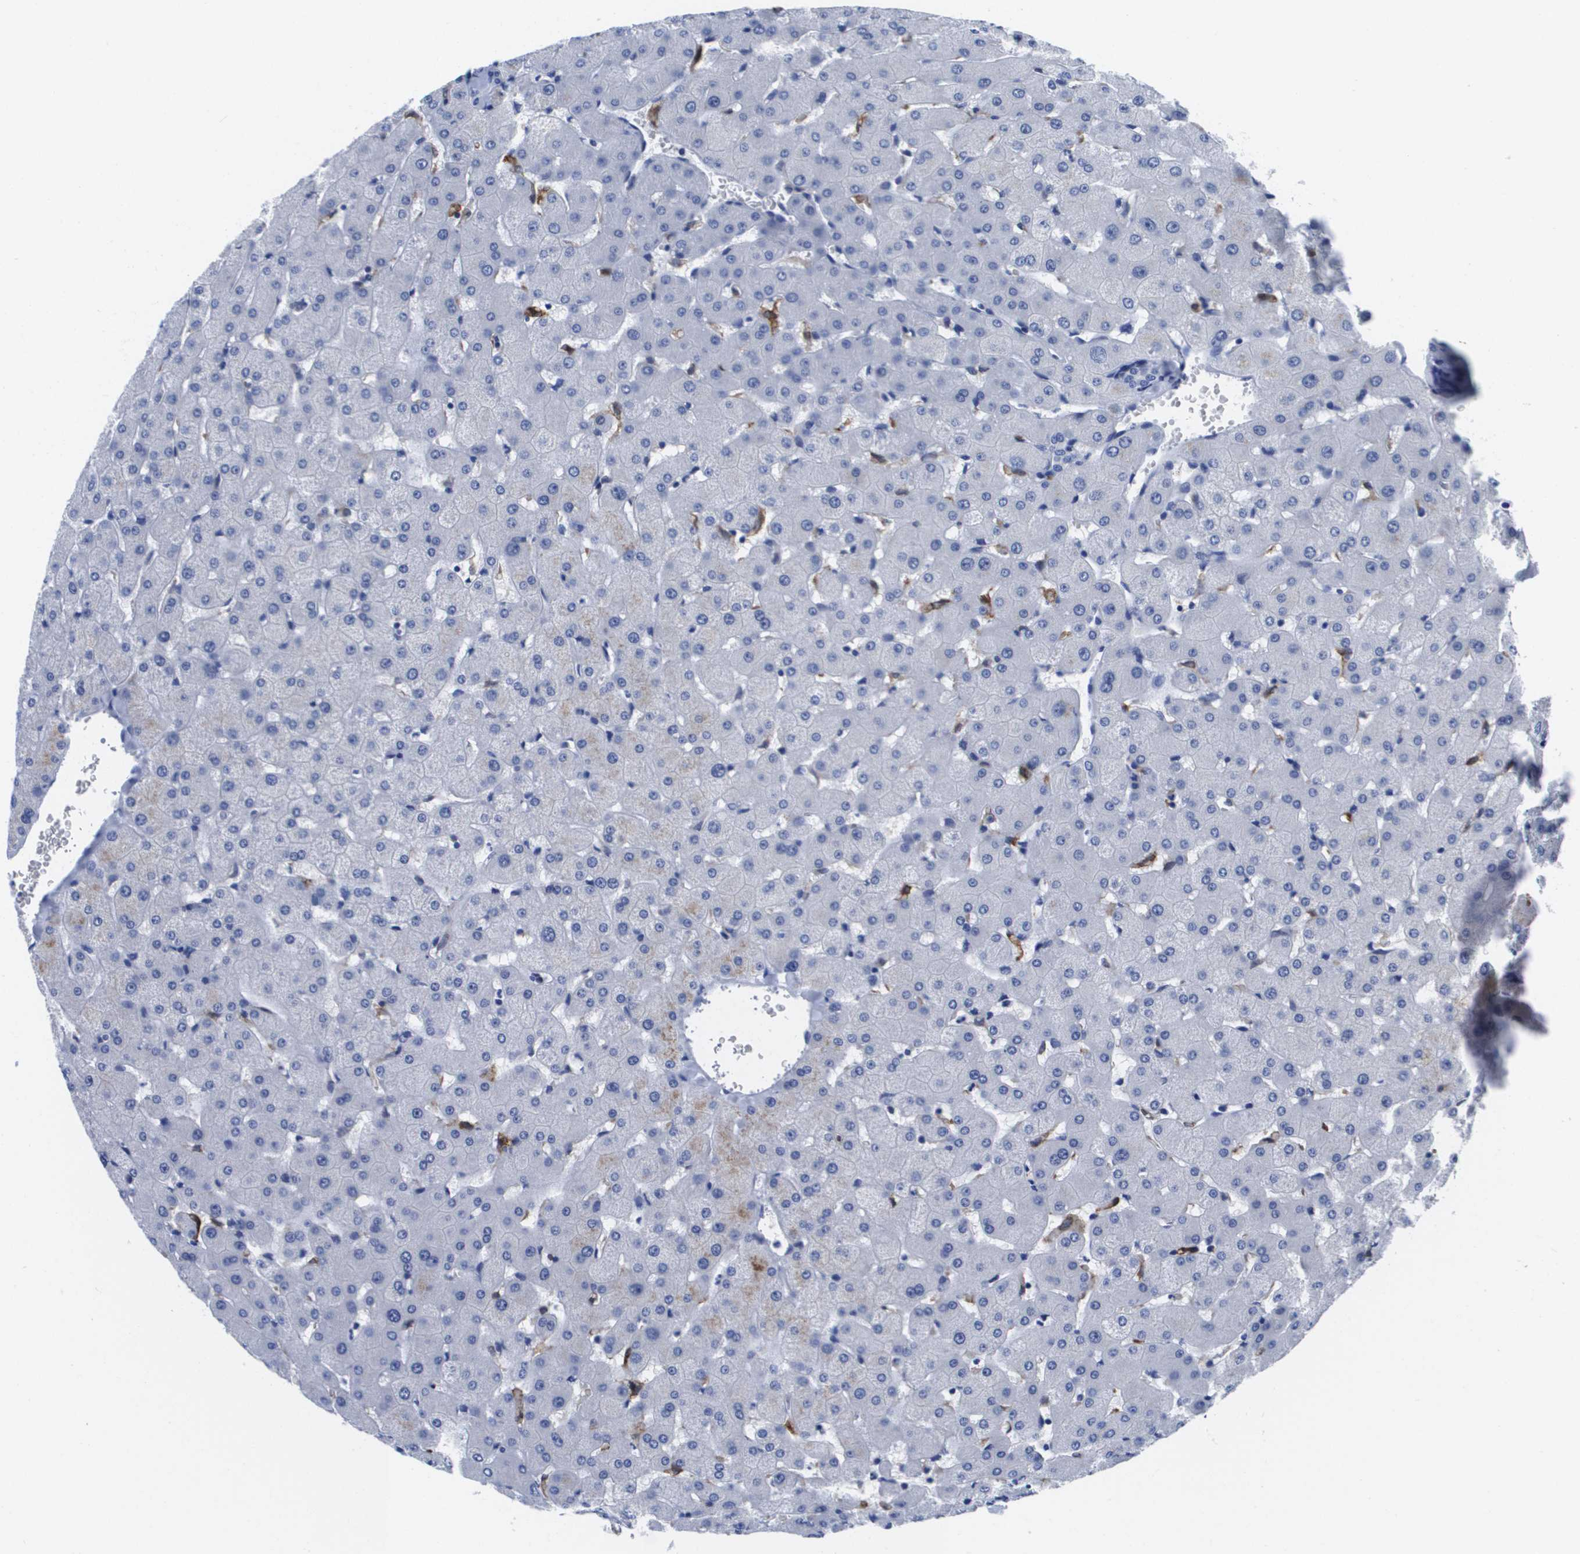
{"staining": {"intensity": "negative", "quantity": "none", "location": "none"}, "tissue": "liver", "cell_type": "Cholangiocytes", "image_type": "normal", "snomed": [{"axis": "morphology", "description": "Normal tissue, NOS"}, {"axis": "topography", "description": "Liver"}], "caption": "An immunohistochemistry (IHC) micrograph of normal liver is shown. There is no staining in cholangiocytes of liver. (Stains: DAB (3,3'-diaminobenzidine) immunohistochemistry with hematoxylin counter stain, Microscopy: brightfield microscopy at high magnification).", "gene": "HMOX1", "patient": {"sex": "female", "age": 63}}